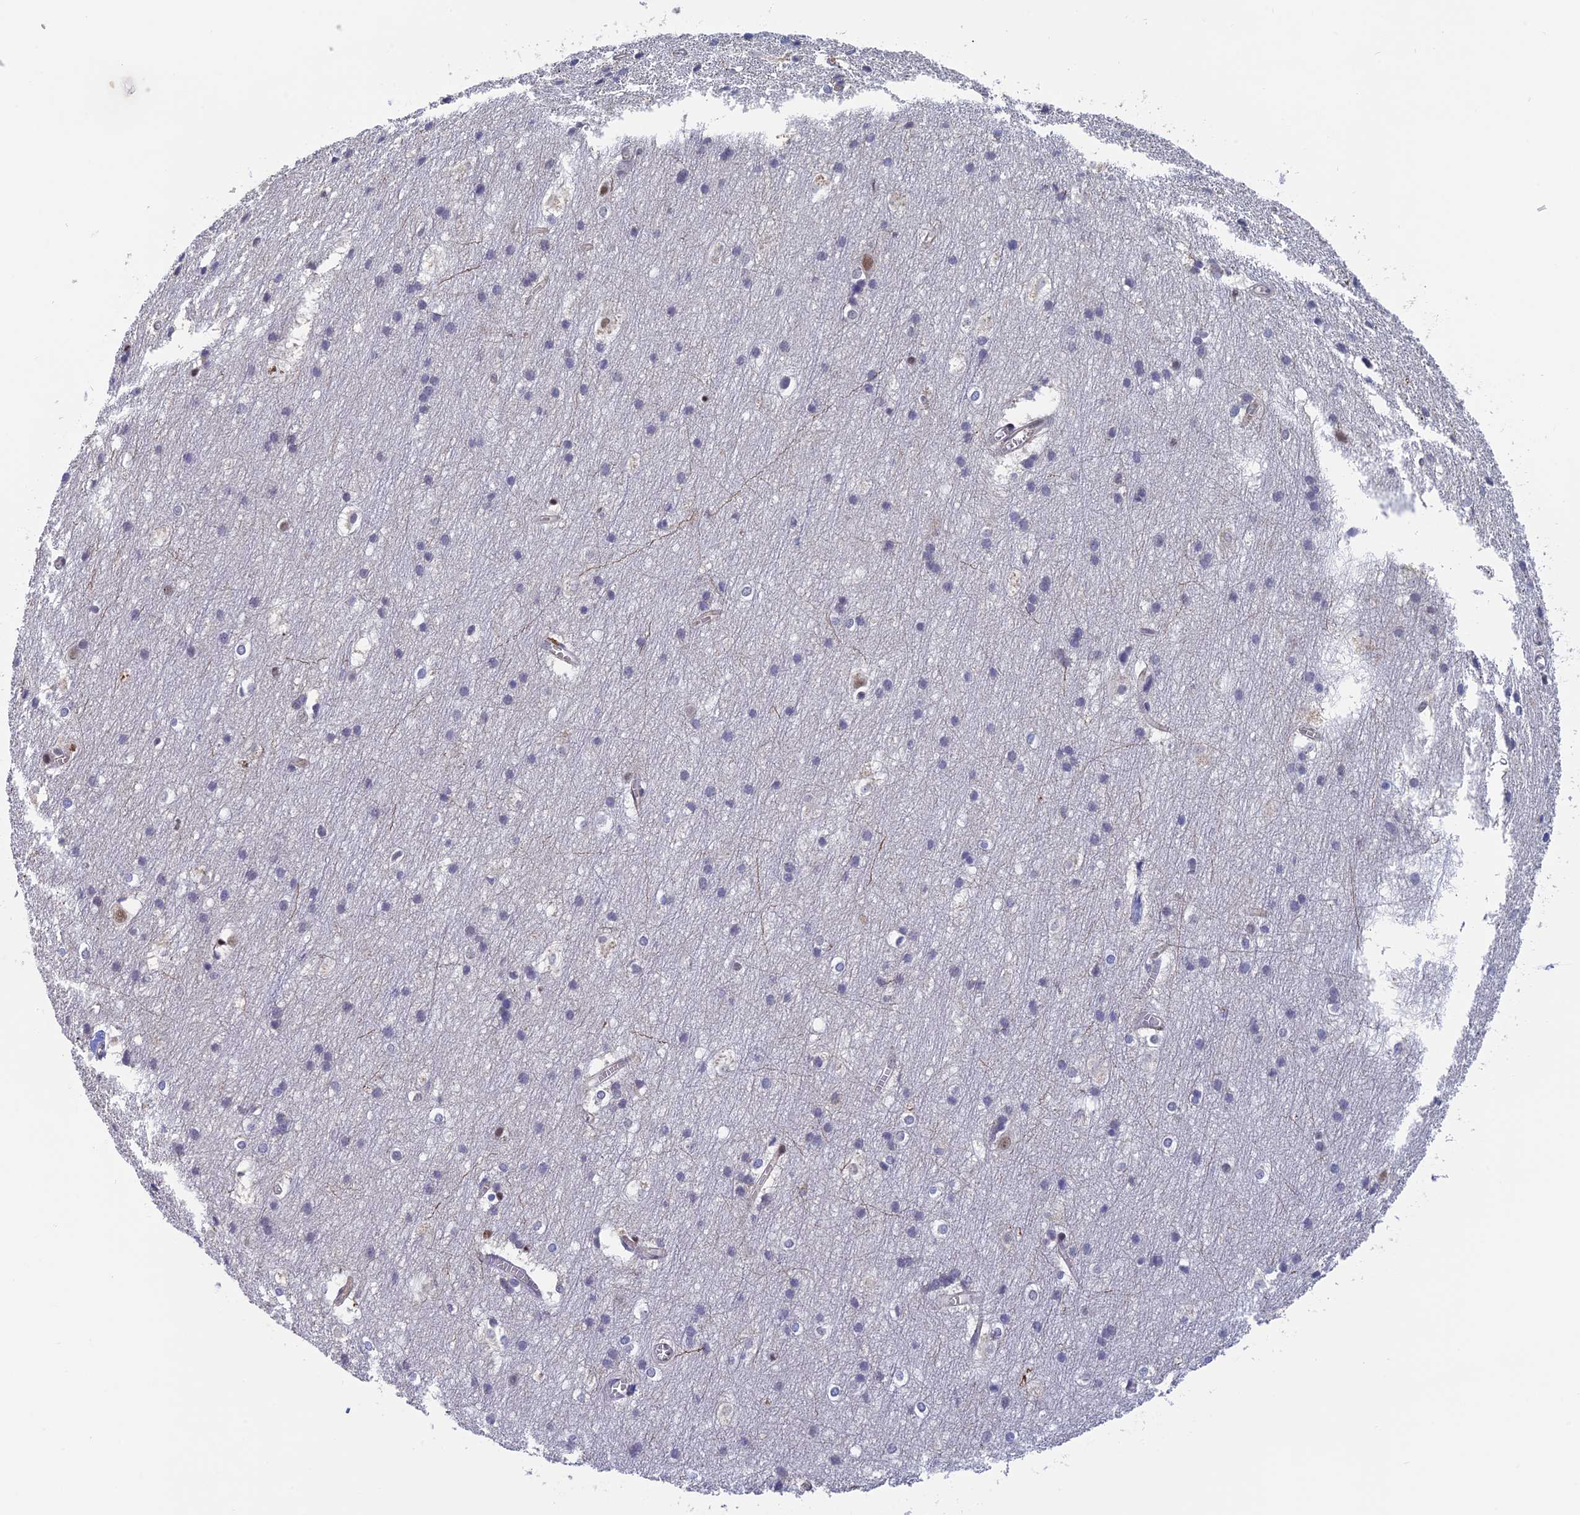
{"staining": {"intensity": "negative", "quantity": "none", "location": "none"}, "tissue": "cerebral cortex", "cell_type": "Endothelial cells", "image_type": "normal", "snomed": [{"axis": "morphology", "description": "Normal tissue, NOS"}, {"axis": "topography", "description": "Cerebral cortex"}], "caption": "Endothelial cells show no significant protein staining in benign cerebral cortex.", "gene": "FAM98C", "patient": {"sex": "male", "age": 54}}